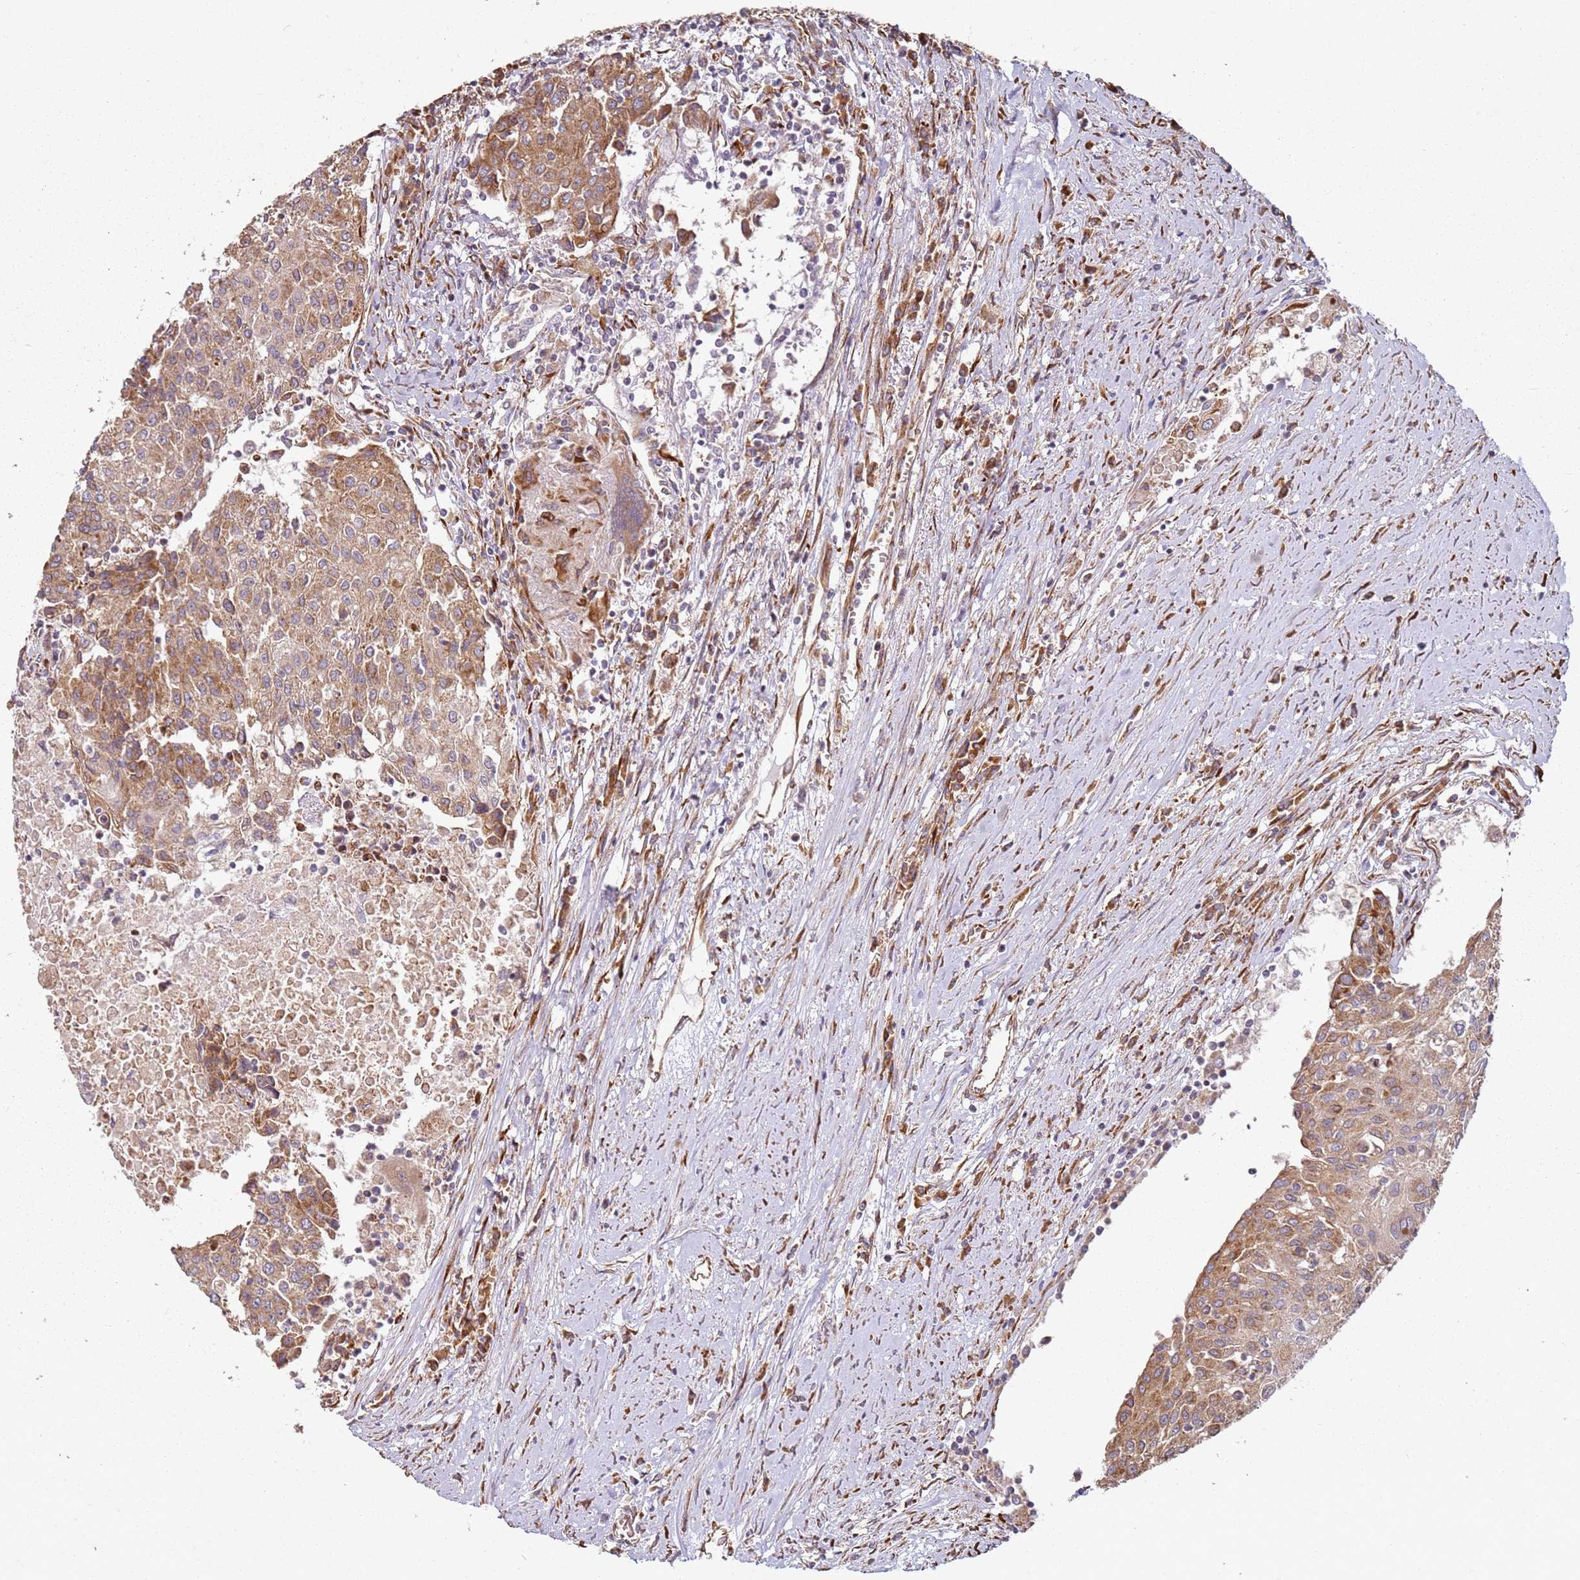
{"staining": {"intensity": "moderate", "quantity": ">75%", "location": "cytoplasmic/membranous"}, "tissue": "urothelial cancer", "cell_type": "Tumor cells", "image_type": "cancer", "snomed": [{"axis": "morphology", "description": "Urothelial carcinoma, High grade"}, {"axis": "topography", "description": "Urinary bladder"}], "caption": "About >75% of tumor cells in human urothelial carcinoma (high-grade) display moderate cytoplasmic/membranous protein staining as visualized by brown immunohistochemical staining.", "gene": "ARFRP1", "patient": {"sex": "female", "age": 85}}